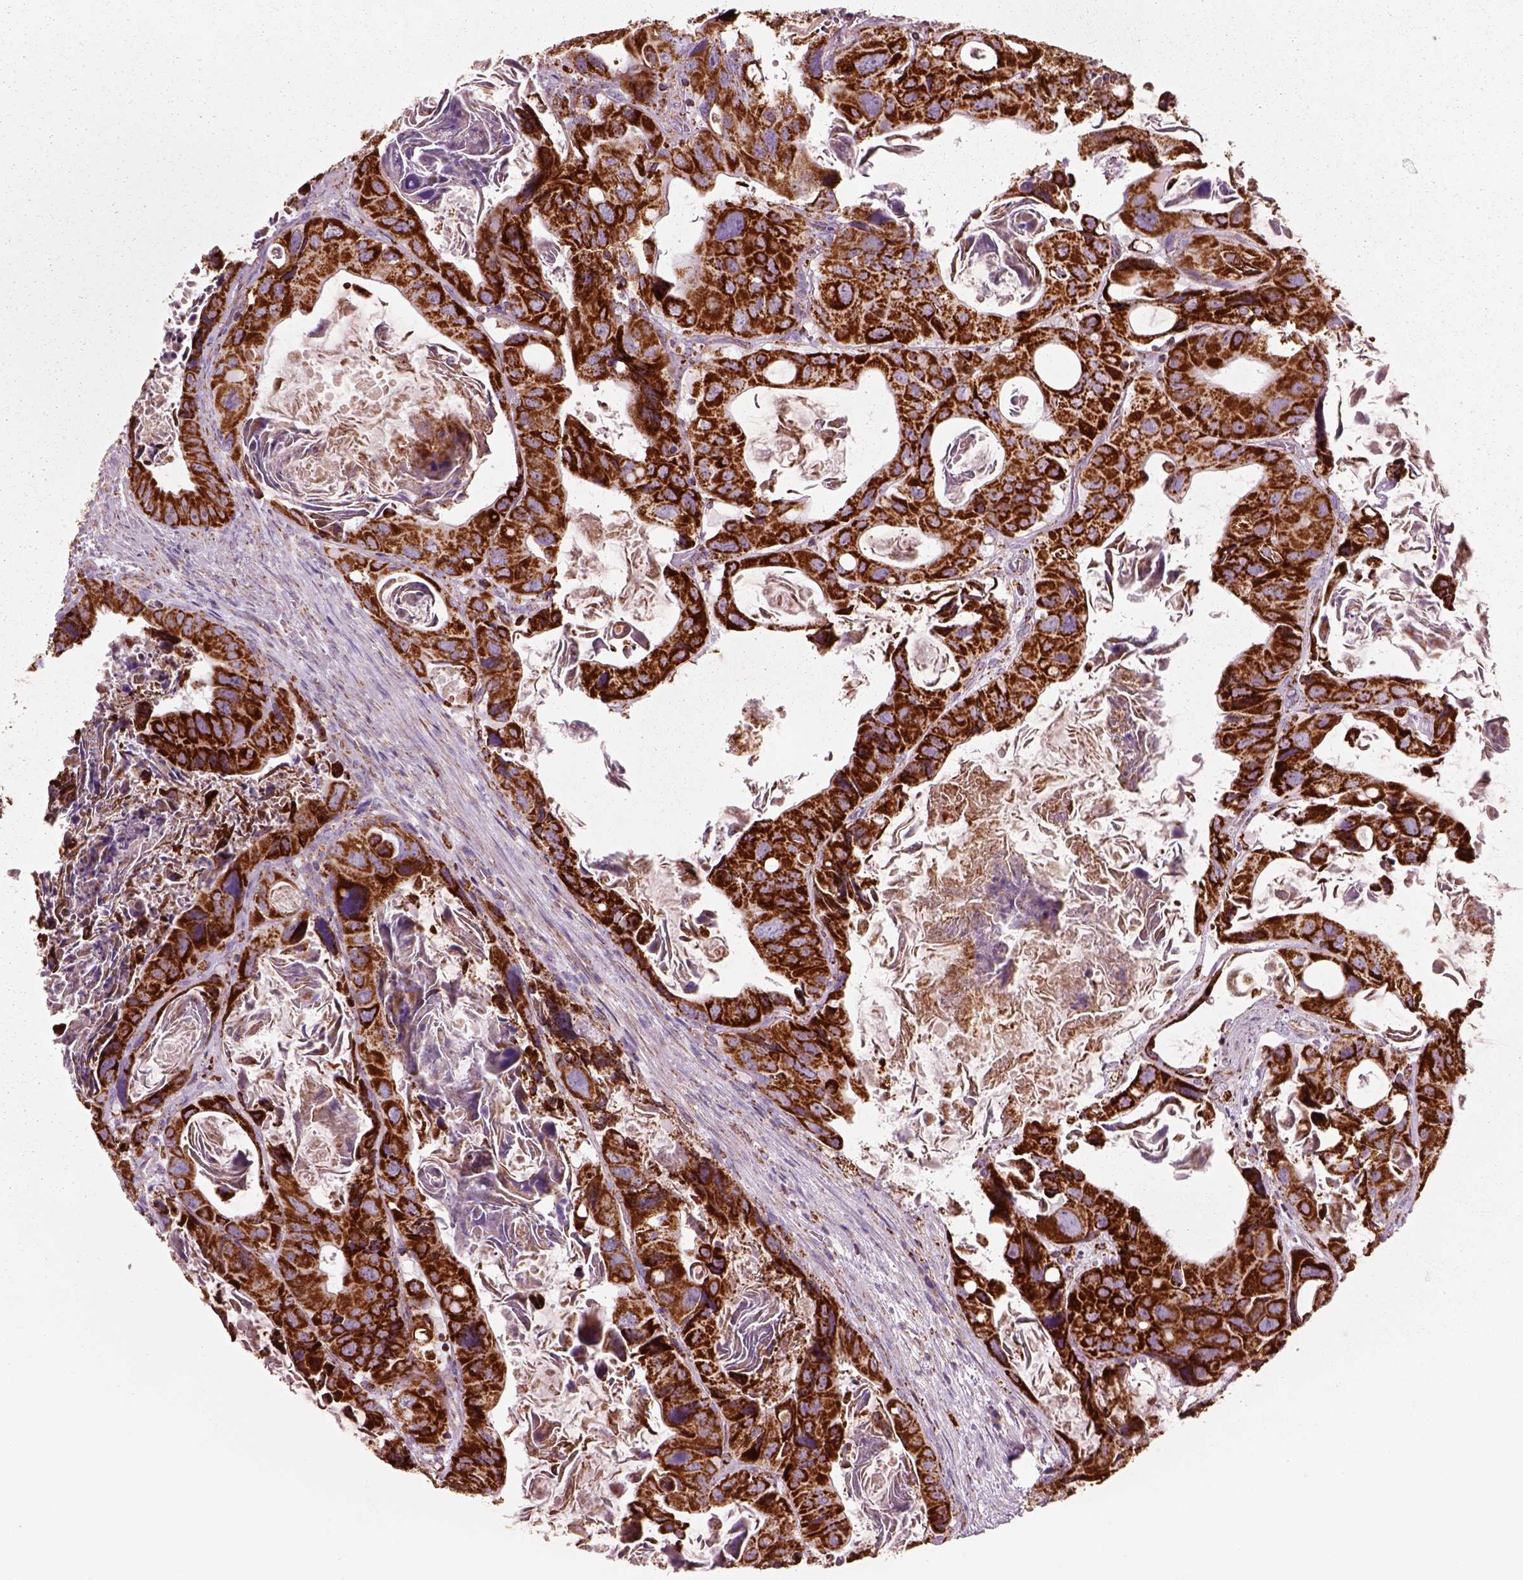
{"staining": {"intensity": "strong", "quantity": ">75%", "location": "cytoplasmic/membranous"}, "tissue": "colorectal cancer", "cell_type": "Tumor cells", "image_type": "cancer", "snomed": [{"axis": "morphology", "description": "Adenocarcinoma, NOS"}, {"axis": "topography", "description": "Rectum"}], "caption": "Immunohistochemical staining of colorectal cancer (adenocarcinoma) demonstrates high levels of strong cytoplasmic/membranous protein positivity in about >75% of tumor cells.", "gene": "SLC25A24", "patient": {"sex": "male", "age": 64}}